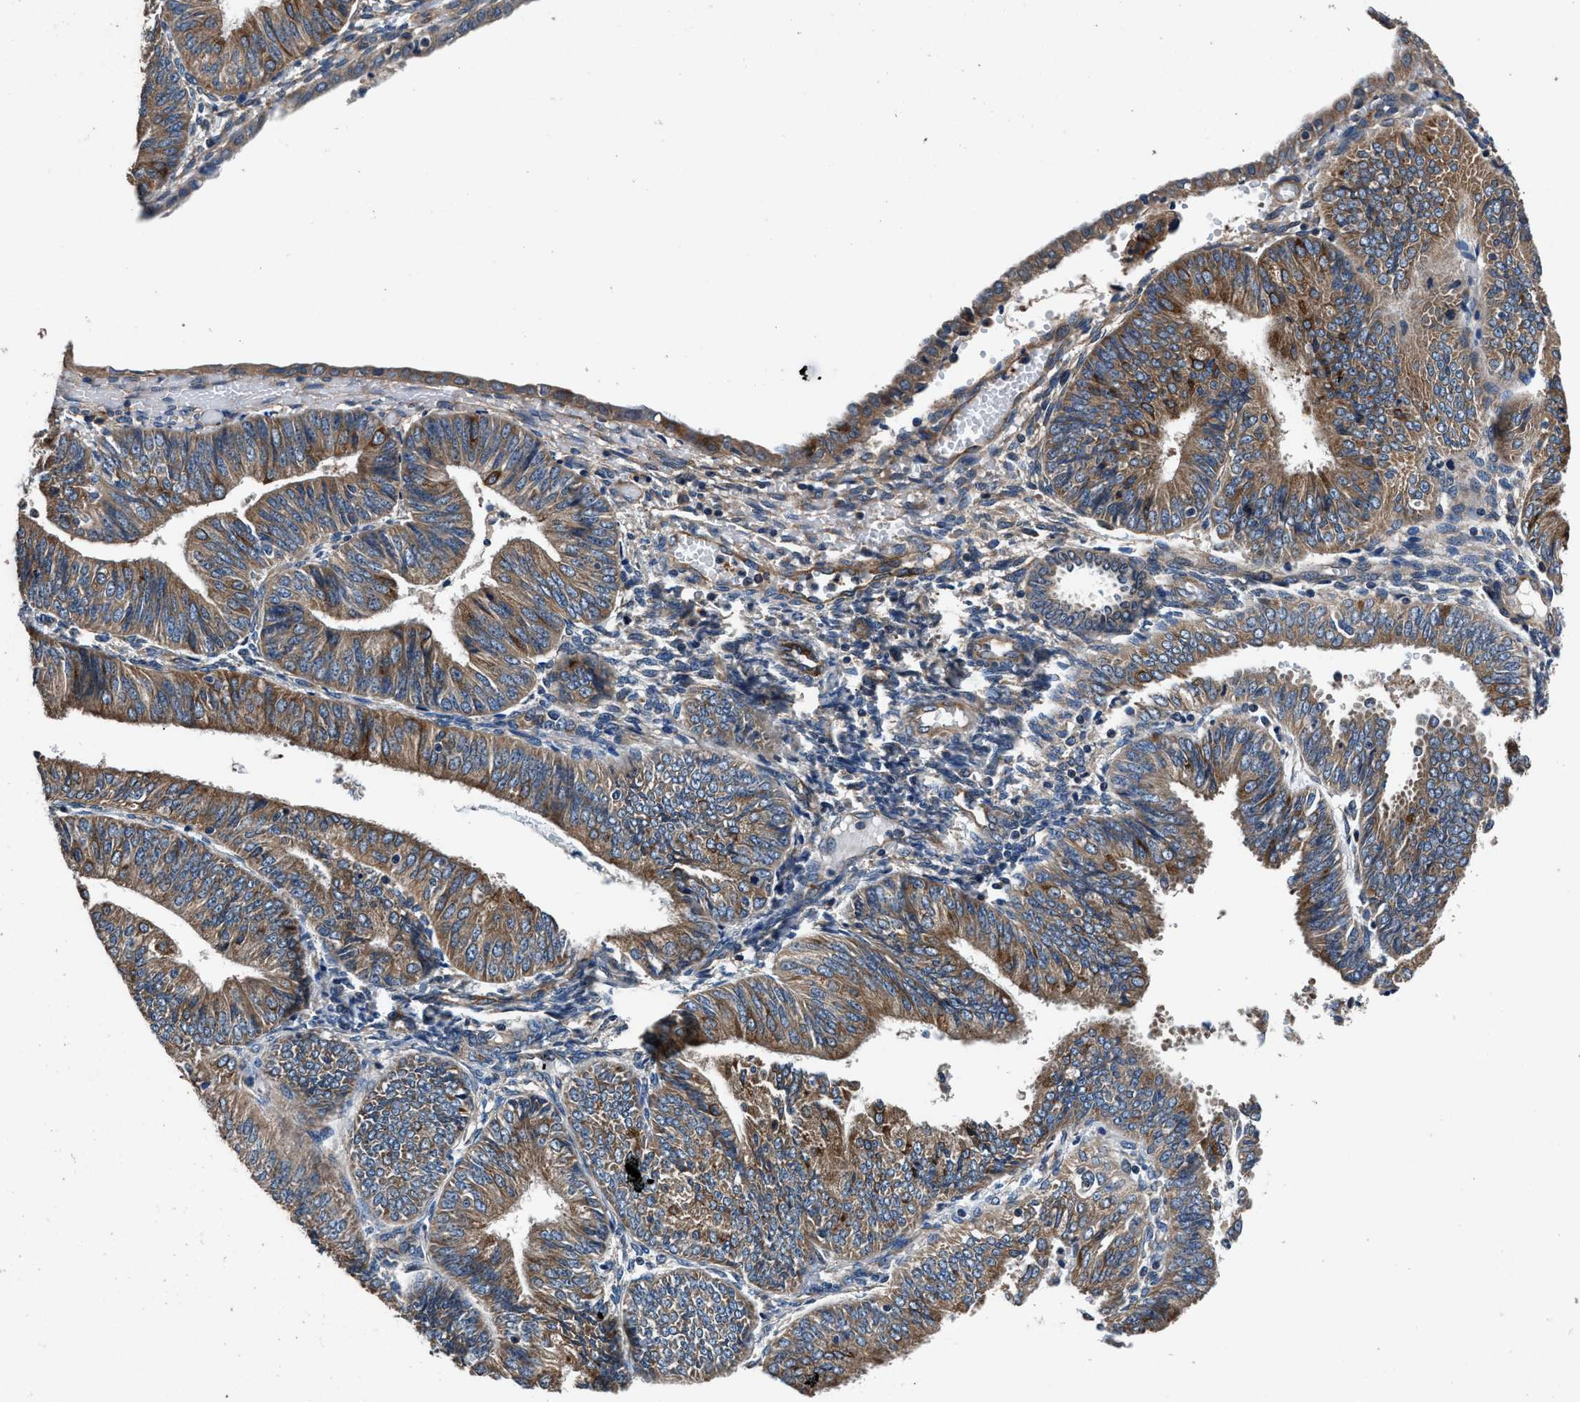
{"staining": {"intensity": "strong", "quantity": ">75%", "location": "cytoplasmic/membranous"}, "tissue": "endometrial cancer", "cell_type": "Tumor cells", "image_type": "cancer", "snomed": [{"axis": "morphology", "description": "Adenocarcinoma, NOS"}, {"axis": "topography", "description": "Endometrium"}], "caption": "The immunohistochemical stain labels strong cytoplasmic/membranous positivity in tumor cells of endometrial adenocarcinoma tissue.", "gene": "DHRS7B", "patient": {"sex": "female", "age": 58}}